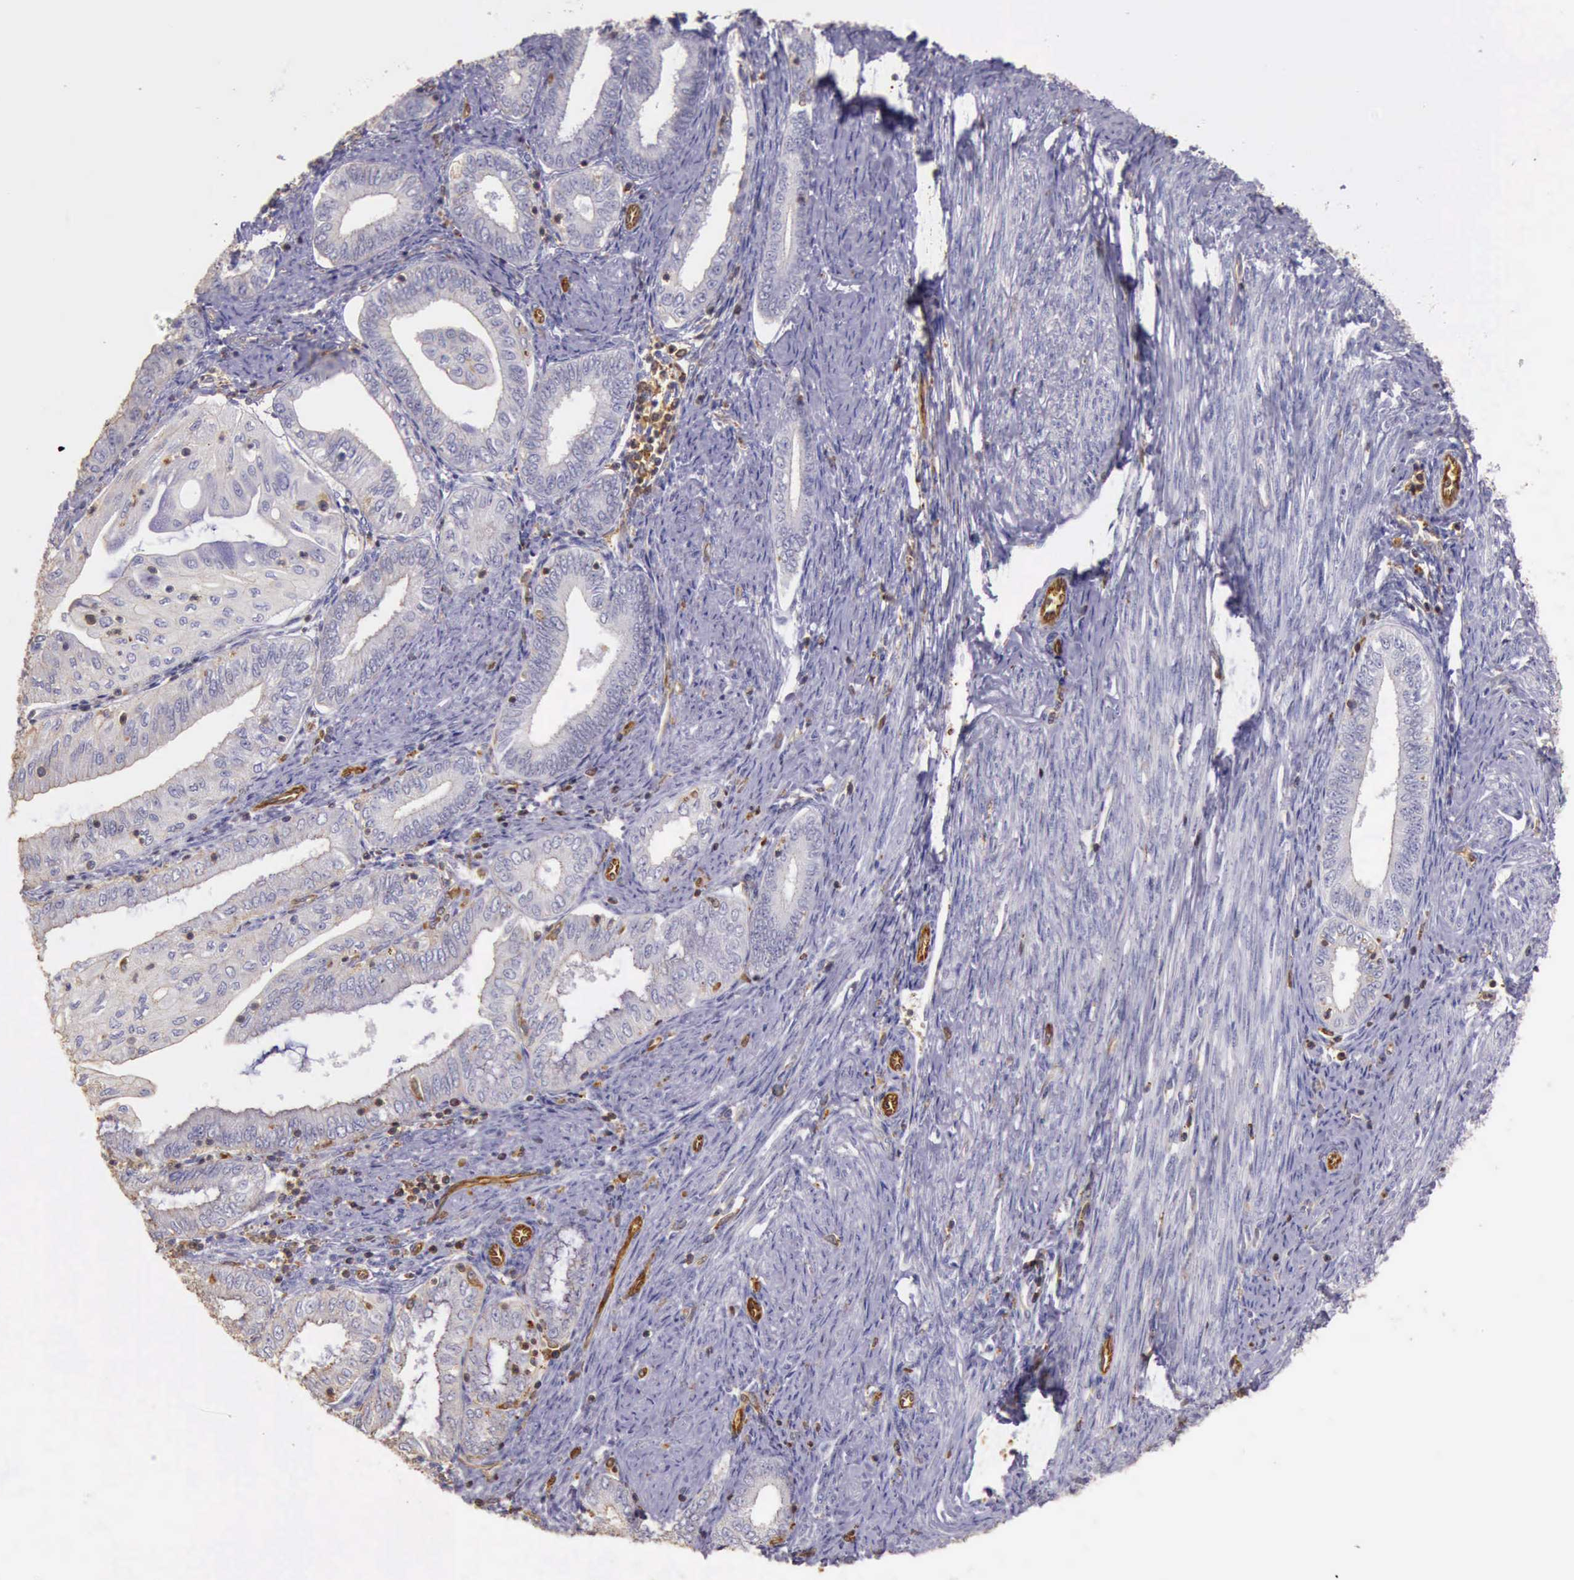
{"staining": {"intensity": "negative", "quantity": "none", "location": "none"}, "tissue": "endometrial cancer", "cell_type": "Tumor cells", "image_type": "cancer", "snomed": [{"axis": "morphology", "description": "Adenocarcinoma, NOS"}, {"axis": "topography", "description": "Endometrium"}], "caption": "Immunohistochemical staining of human endometrial adenocarcinoma exhibits no significant positivity in tumor cells.", "gene": "ARHGAP4", "patient": {"sex": "female", "age": 55}}